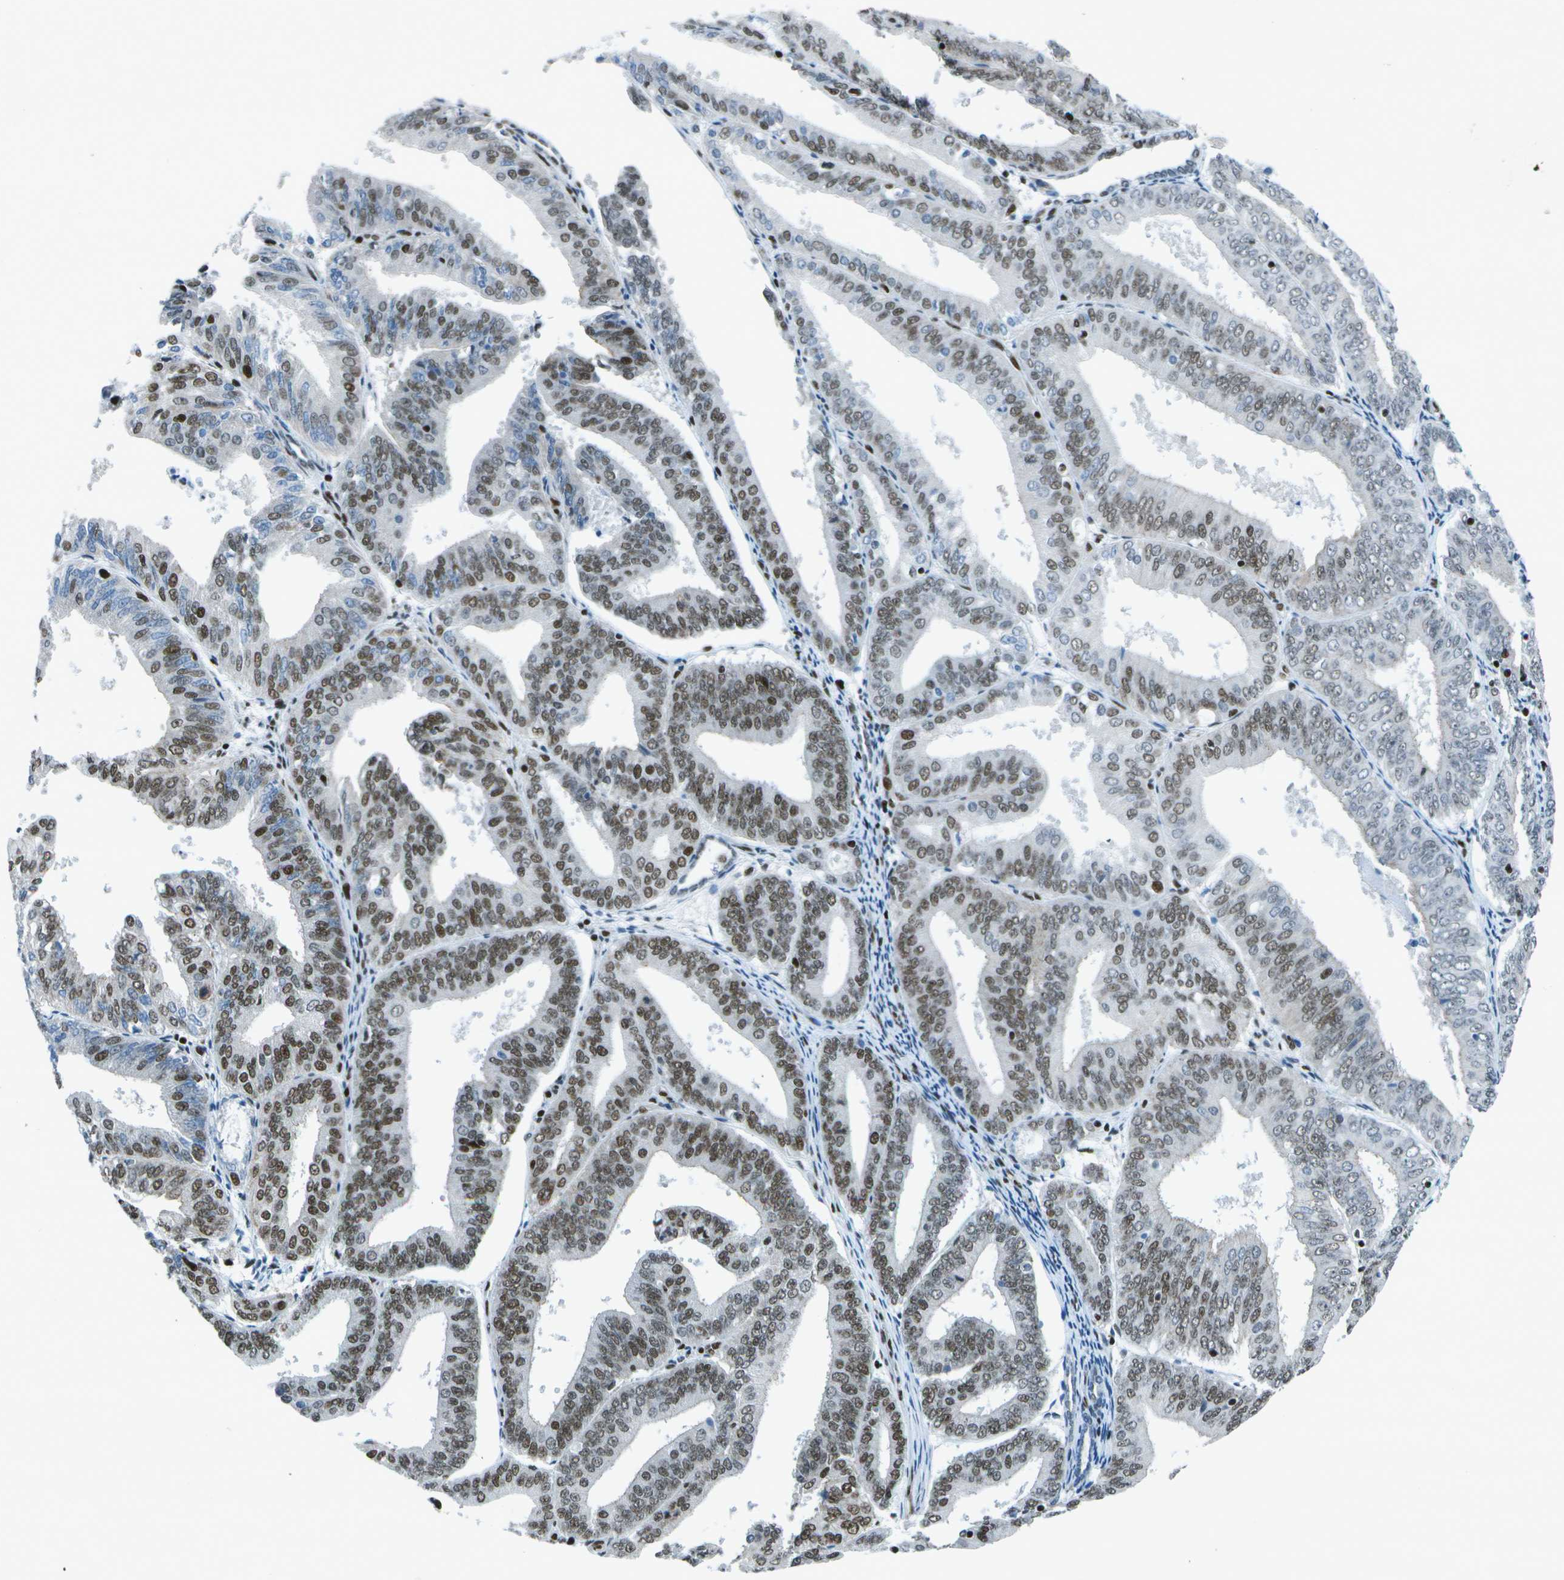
{"staining": {"intensity": "moderate", "quantity": ">75%", "location": "nuclear"}, "tissue": "endometrial cancer", "cell_type": "Tumor cells", "image_type": "cancer", "snomed": [{"axis": "morphology", "description": "Adenocarcinoma, NOS"}, {"axis": "topography", "description": "Endometrium"}], "caption": "Immunohistochemical staining of endometrial cancer (adenocarcinoma) exhibits medium levels of moderate nuclear expression in approximately >75% of tumor cells. Using DAB (3,3'-diaminobenzidine) (brown) and hematoxylin (blue) stains, captured at high magnification using brightfield microscopy.", "gene": "MTA2", "patient": {"sex": "female", "age": 63}}